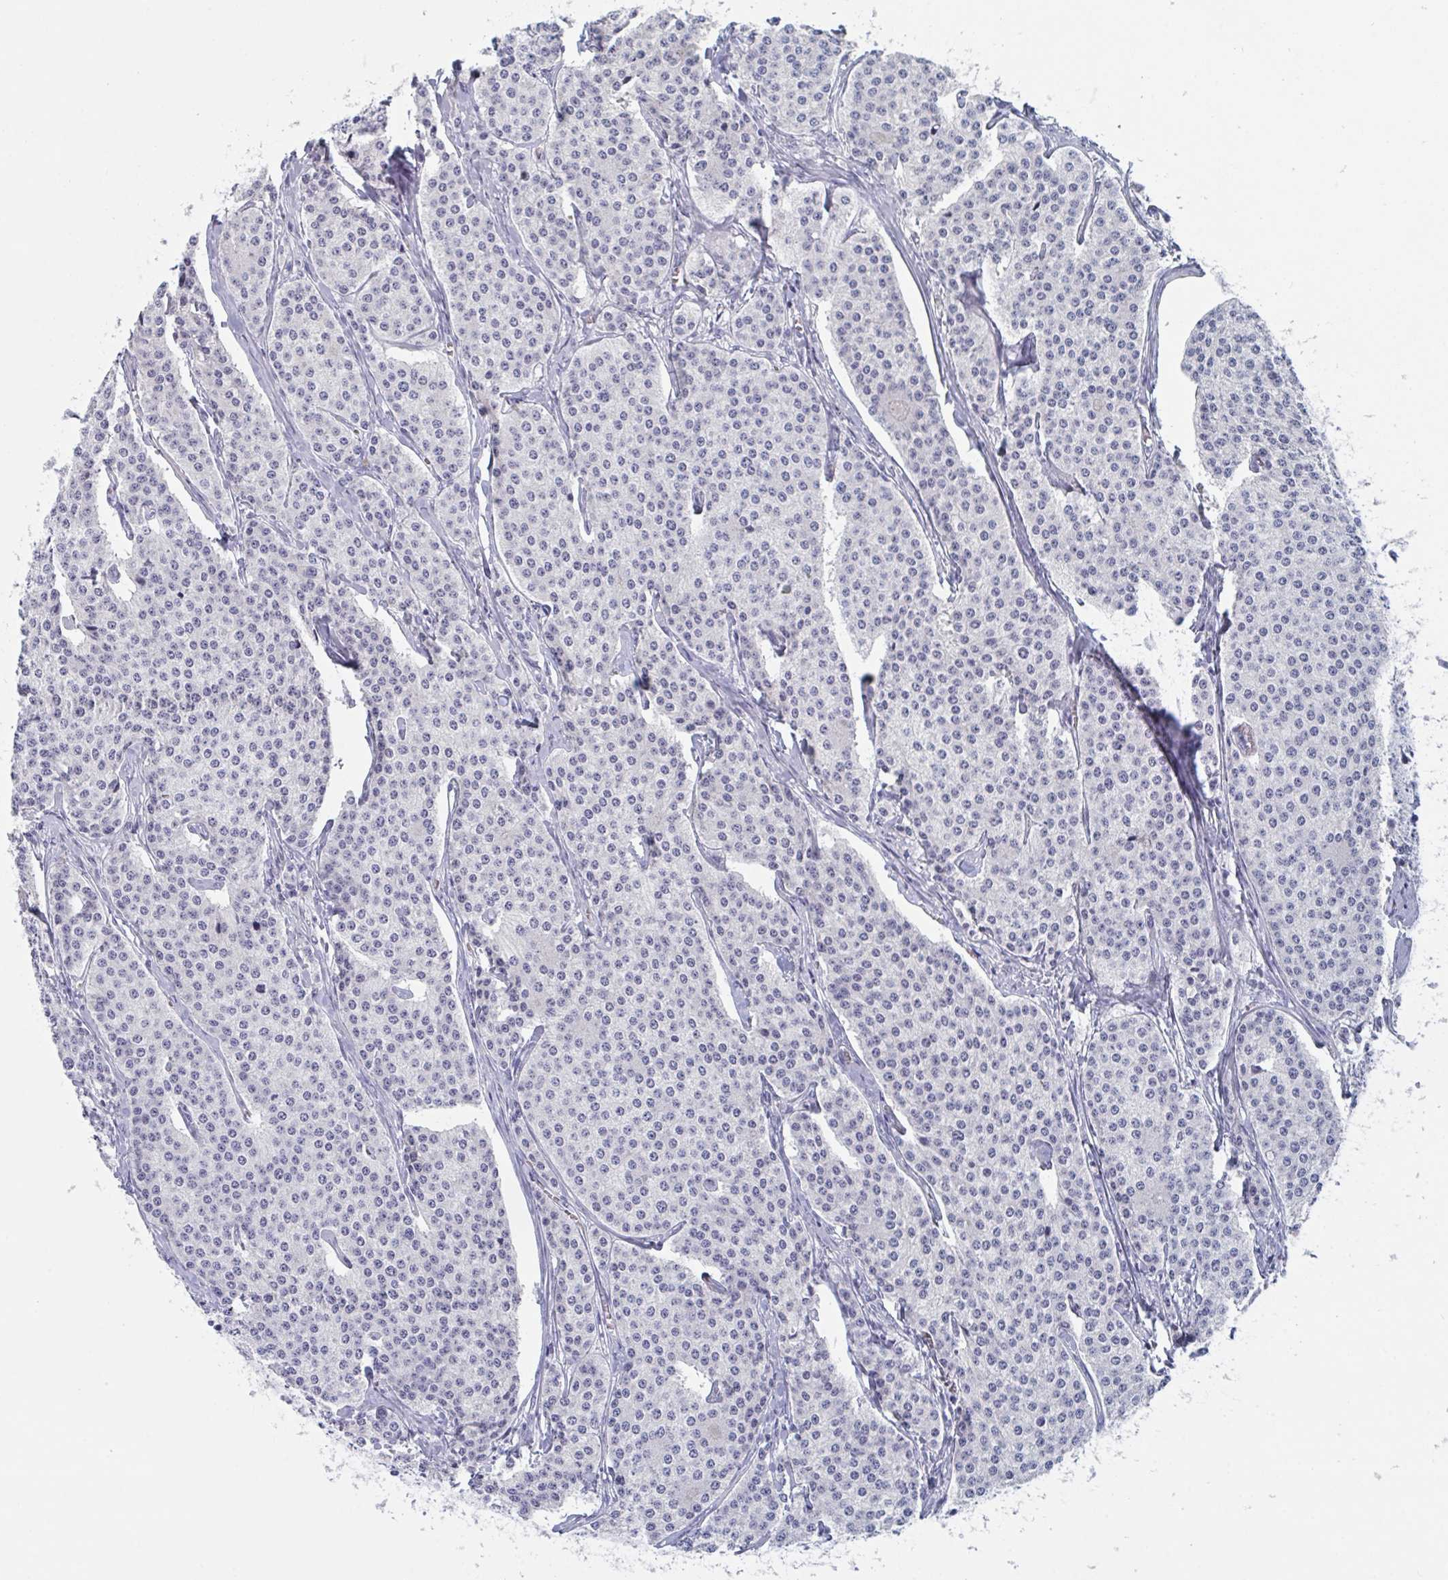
{"staining": {"intensity": "negative", "quantity": "none", "location": "none"}, "tissue": "carcinoid", "cell_type": "Tumor cells", "image_type": "cancer", "snomed": [{"axis": "morphology", "description": "Carcinoid, malignant, NOS"}, {"axis": "topography", "description": "Small intestine"}], "caption": "A micrograph of human carcinoid is negative for staining in tumor cells.", "gene": "DPEP3", "patient": {"sex": "female", "age": 64}}